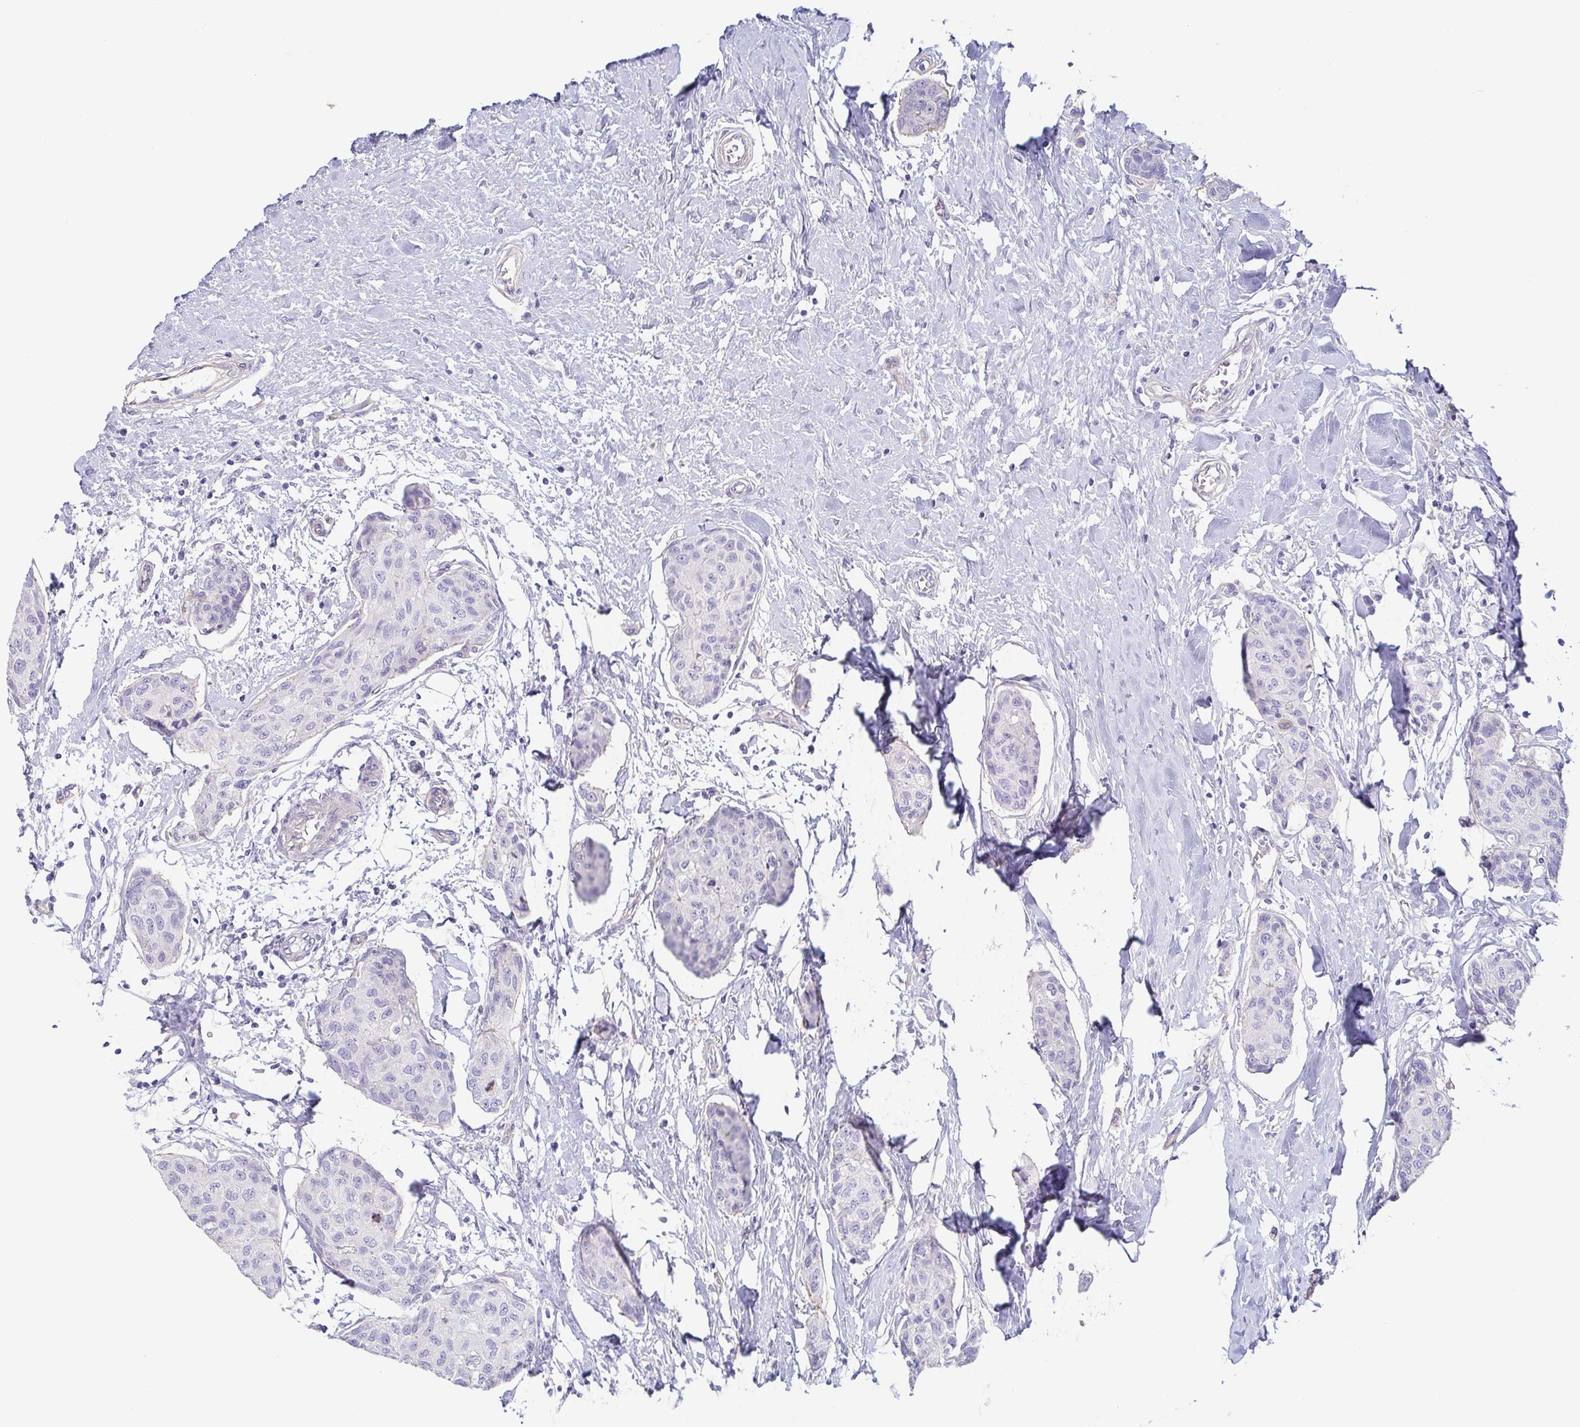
{"staining": {"intensity": "negative", "quantity": "none", "location": "none"}, "tissue": "breast cancer", "cell_type": "Tumor cells", "image_type": "cancer", "snomed": [{"axis": "morphology", "description": "Duct carcinoma"}, {"axis": "topography", "description": "Breast"}], "caption": "IHC histopathology image of neoplastic tissue: human breast intraductal carcinoma stained with DAB demonstrates no significant protein expression in tumor cells.", "gene": "PRR4", "patient": {"sex": "female", "age": 80}}